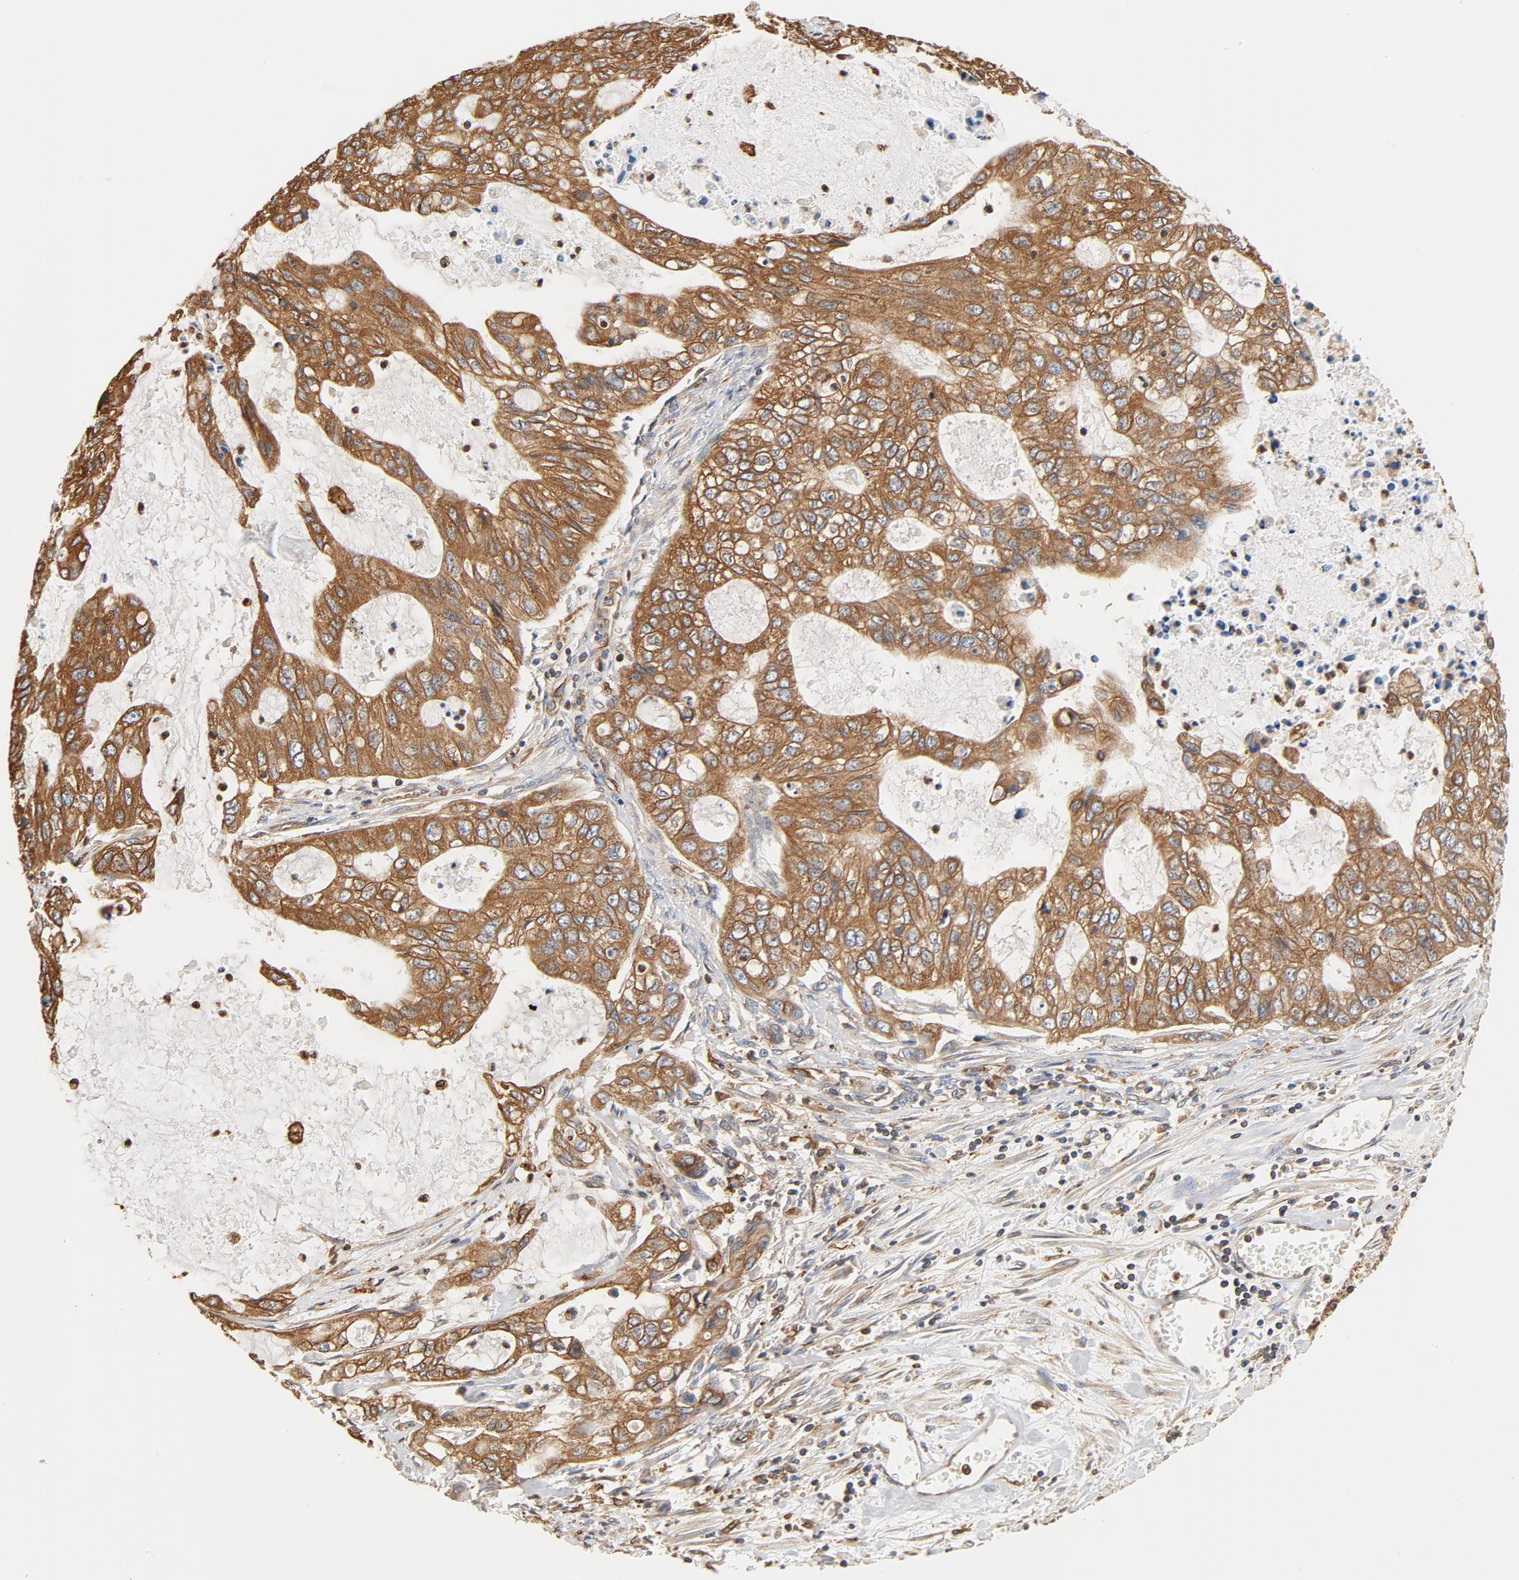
{"staining": {"intensity": "moderate", "quantity": ">75%", "location": "cytoplasmic/membranous"}, "tissue": "stomach cancer", "cell_type": "Tumor cells", "image_type": "cancer", "snomed": [{"axis": "morphology", "description": "Adenocarcinoma, NOS"}, {"axis": "topography", "description": "Stomach, upper"}], "caption": "IHC micrograph of neoplastic tissue: human stomach adenocarcinoma stained using immunohistochemistry (IHC) displays medium levels of moderate protein expression localized specifically in the cytoplasmic/membranous of tumor cells, appearing as a cytoplasmic/membranous brown color.", "gene": "BCAP31", "patient": {"sex": "female", "age": 52}}